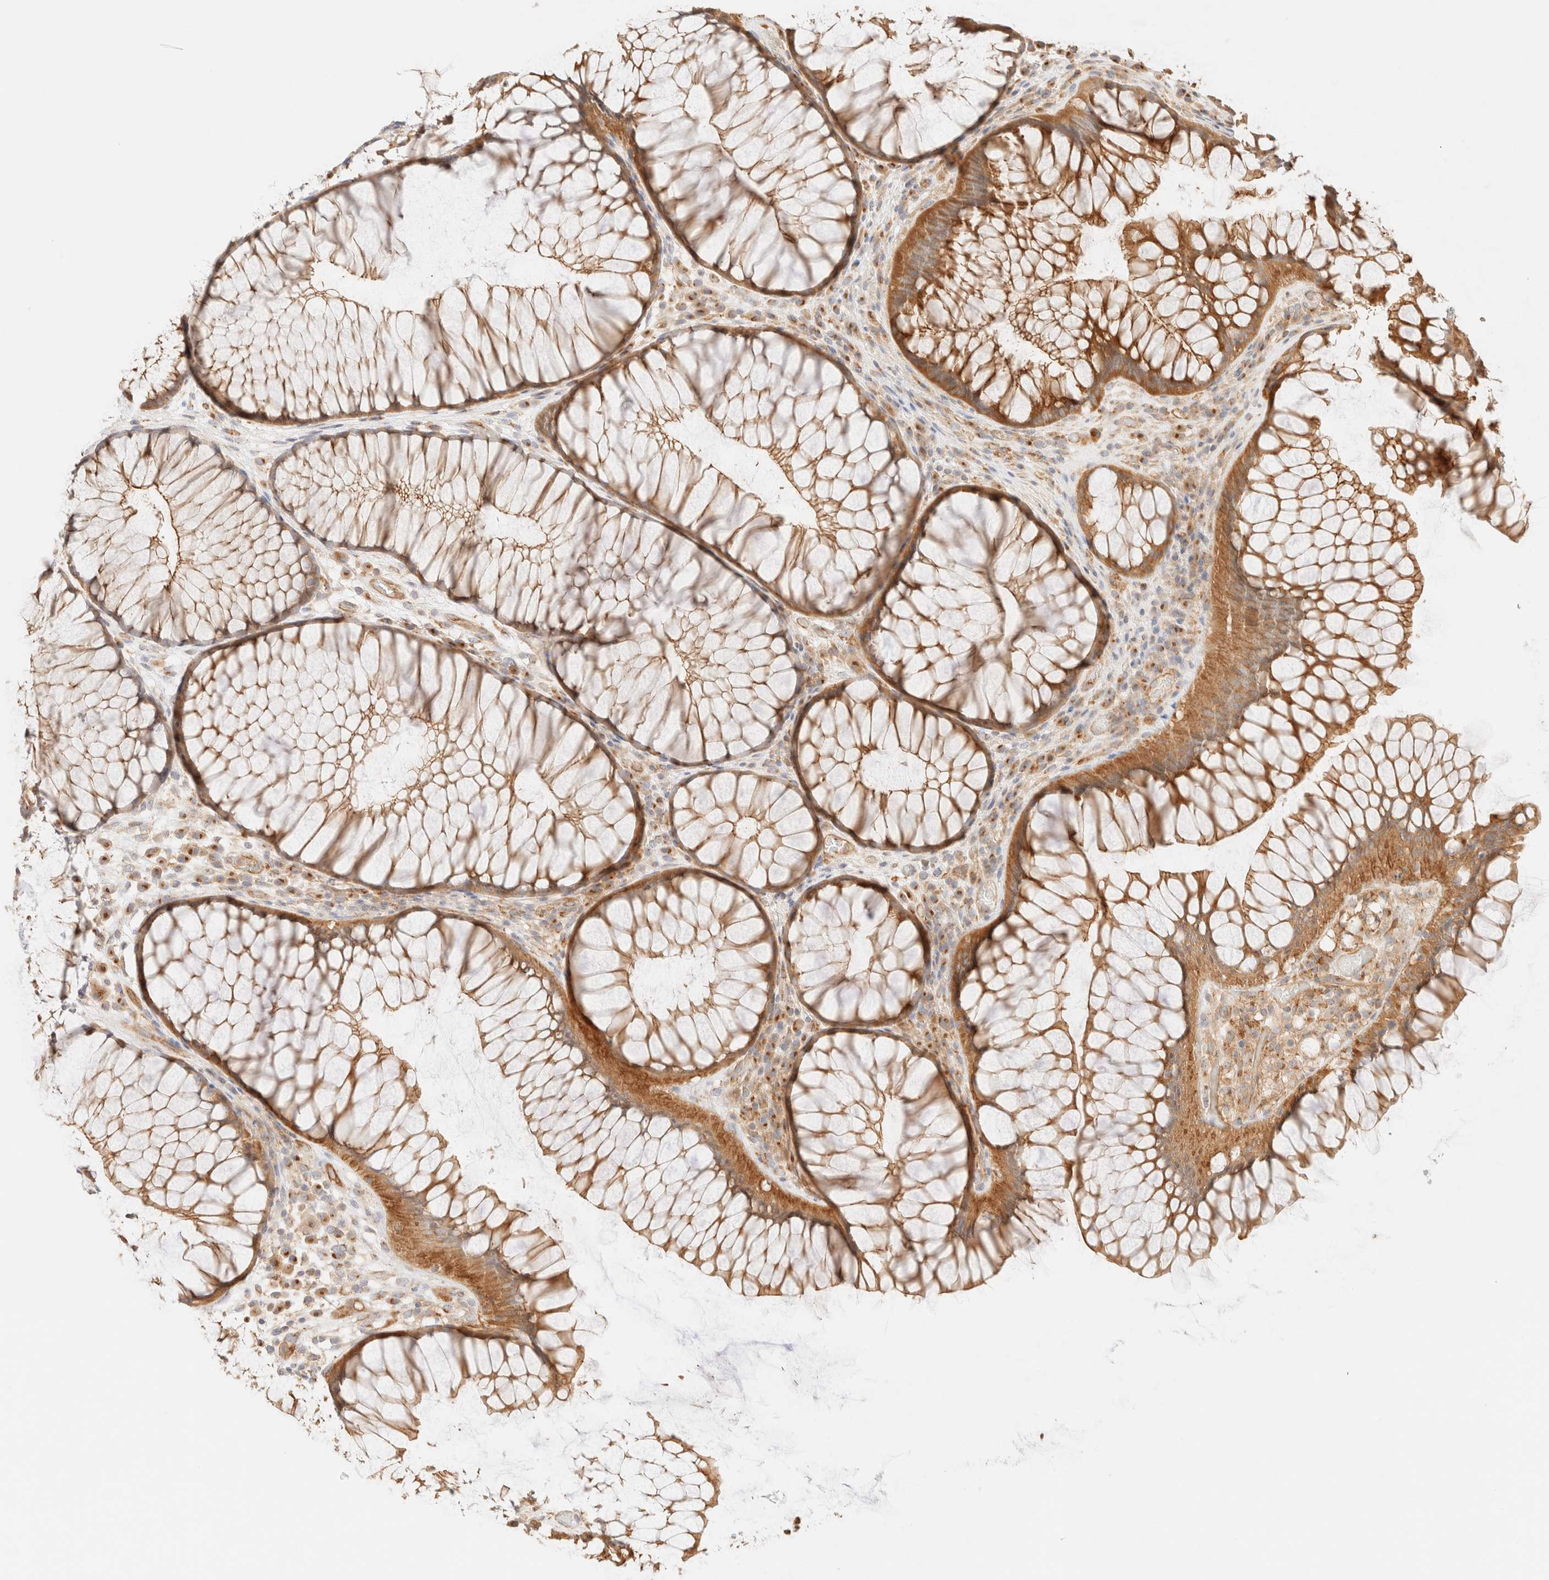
{"staining": {"intensity": "strong", "quantity": ">75%", "location": "cytoplasmic/membranous"}, "tissue": "rectum", "cell_type": "Glandular cells", "image_type": "normal", "snomed": [{"axis": "morphology", "description": "Normal tissue, NOS"}, {"axis": "topography", "description": "Rectum"}], "caption": "IHC photomicrograph of normal rectum: rectum stained using immunohistochemistry (IHC) exhibits high levels of strong protein expression localized specifically in the cytoplasmic/membranous of glandular cells, appearing as a cytoplasmic/membranous brown color.", "gene": "MYO10", "patient": {"sex": "male", "age": 51}}